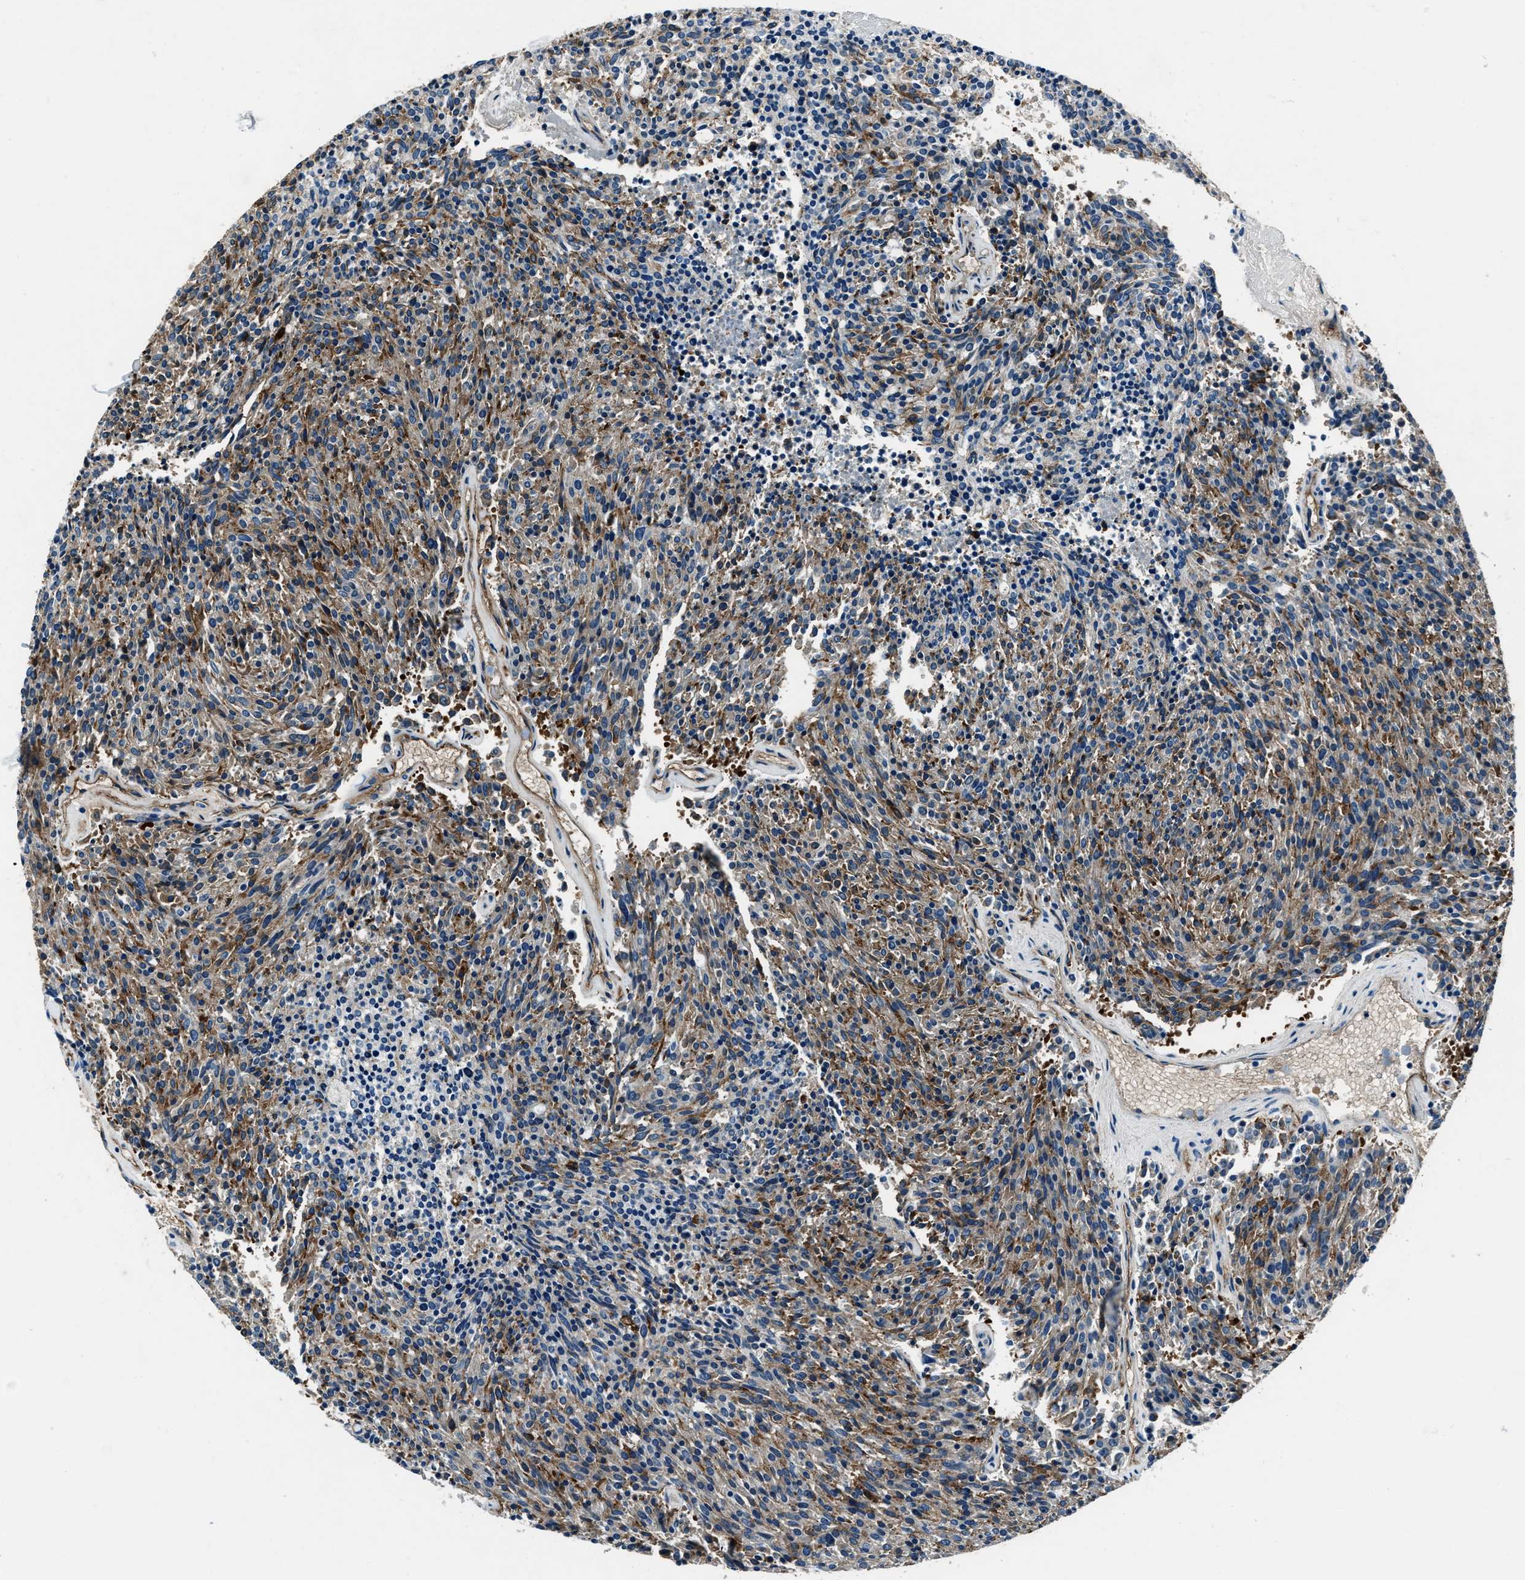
{"staining": {"intensity": "moderate", "quantity": ">75%", "location": "cytoplasmic/membranous"}, "tissue": "carcinoid", "cell_type": "Tumor cells", "image_type": "cancer", "snomed": [{"axis": "morphology", "description": "Carcinoid, malignant, NOS"}, {"axis": "topography", "description": "Pancreas"}], "caption": "Brown immunohistochemical staining in carcinoid exhibits moderate cytoplasmic/membranous staining in approximately >75% of tumor cells. (DAB IHC with brightfield microscopy, high magnification).", "gene": "PTPDC1", "patient": {"sex": "female", "age": 54}}